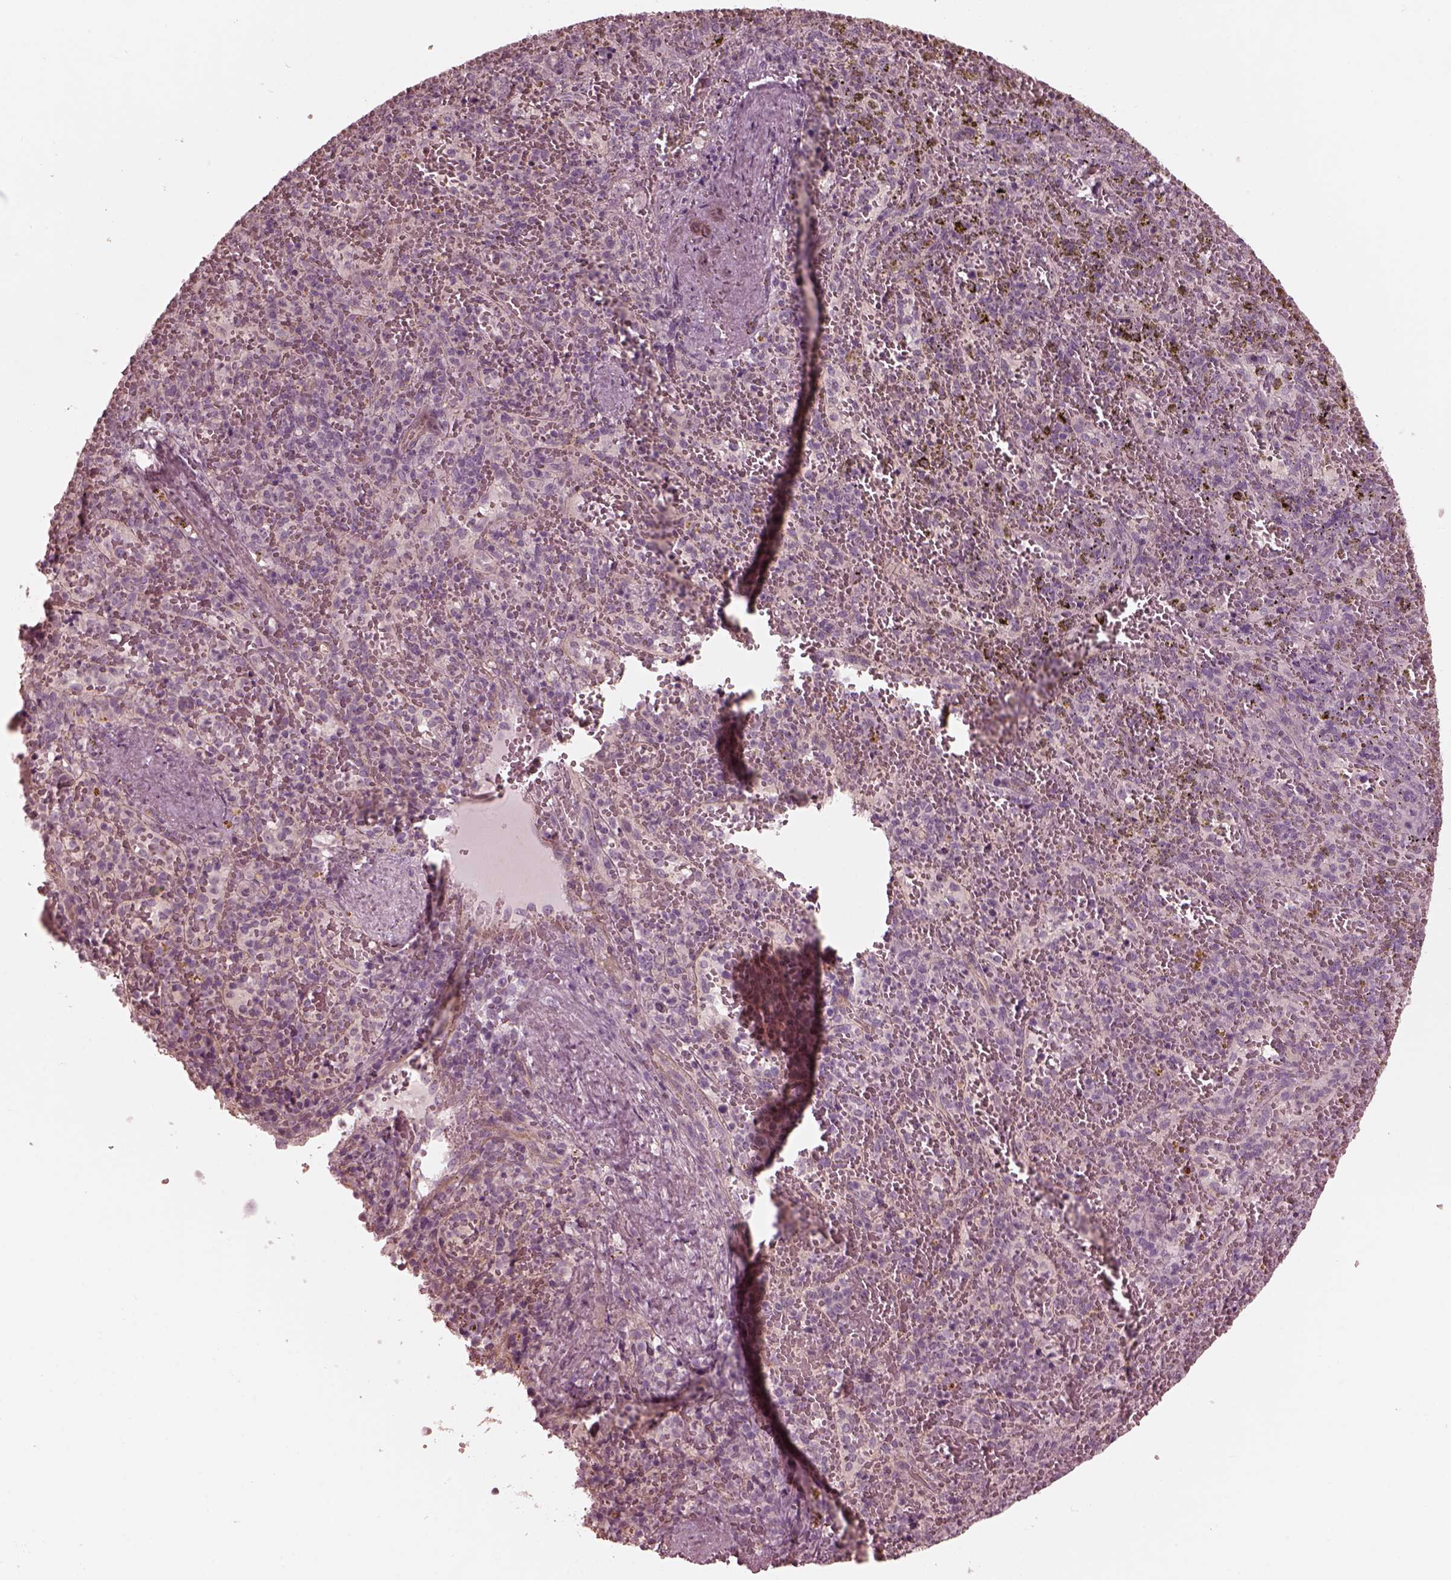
{"staining": {"intensity": "negative", "quantity": "none", "location": "none"}, "tissue": "spleen", "cell_type": "Cells in red pulp", "image_type": "normal", "snomed": [{"axis": "morphology", "description": "Normal tissue, NOS"}, {"axis": "topography", "description": "Spleen"}], "caption": "Immunohistochemistry (IHC) of benign spleen exhibits no expression in cells in red pulp. Brightfield microscopy of immunohistochemistry stained with DAB (3,3'-diaminobenzidine) (brown) and hematoxylin (blue), captured at high magnification.", "gene": "KIF6", "patient": {"sex": "female", "age": 50}}